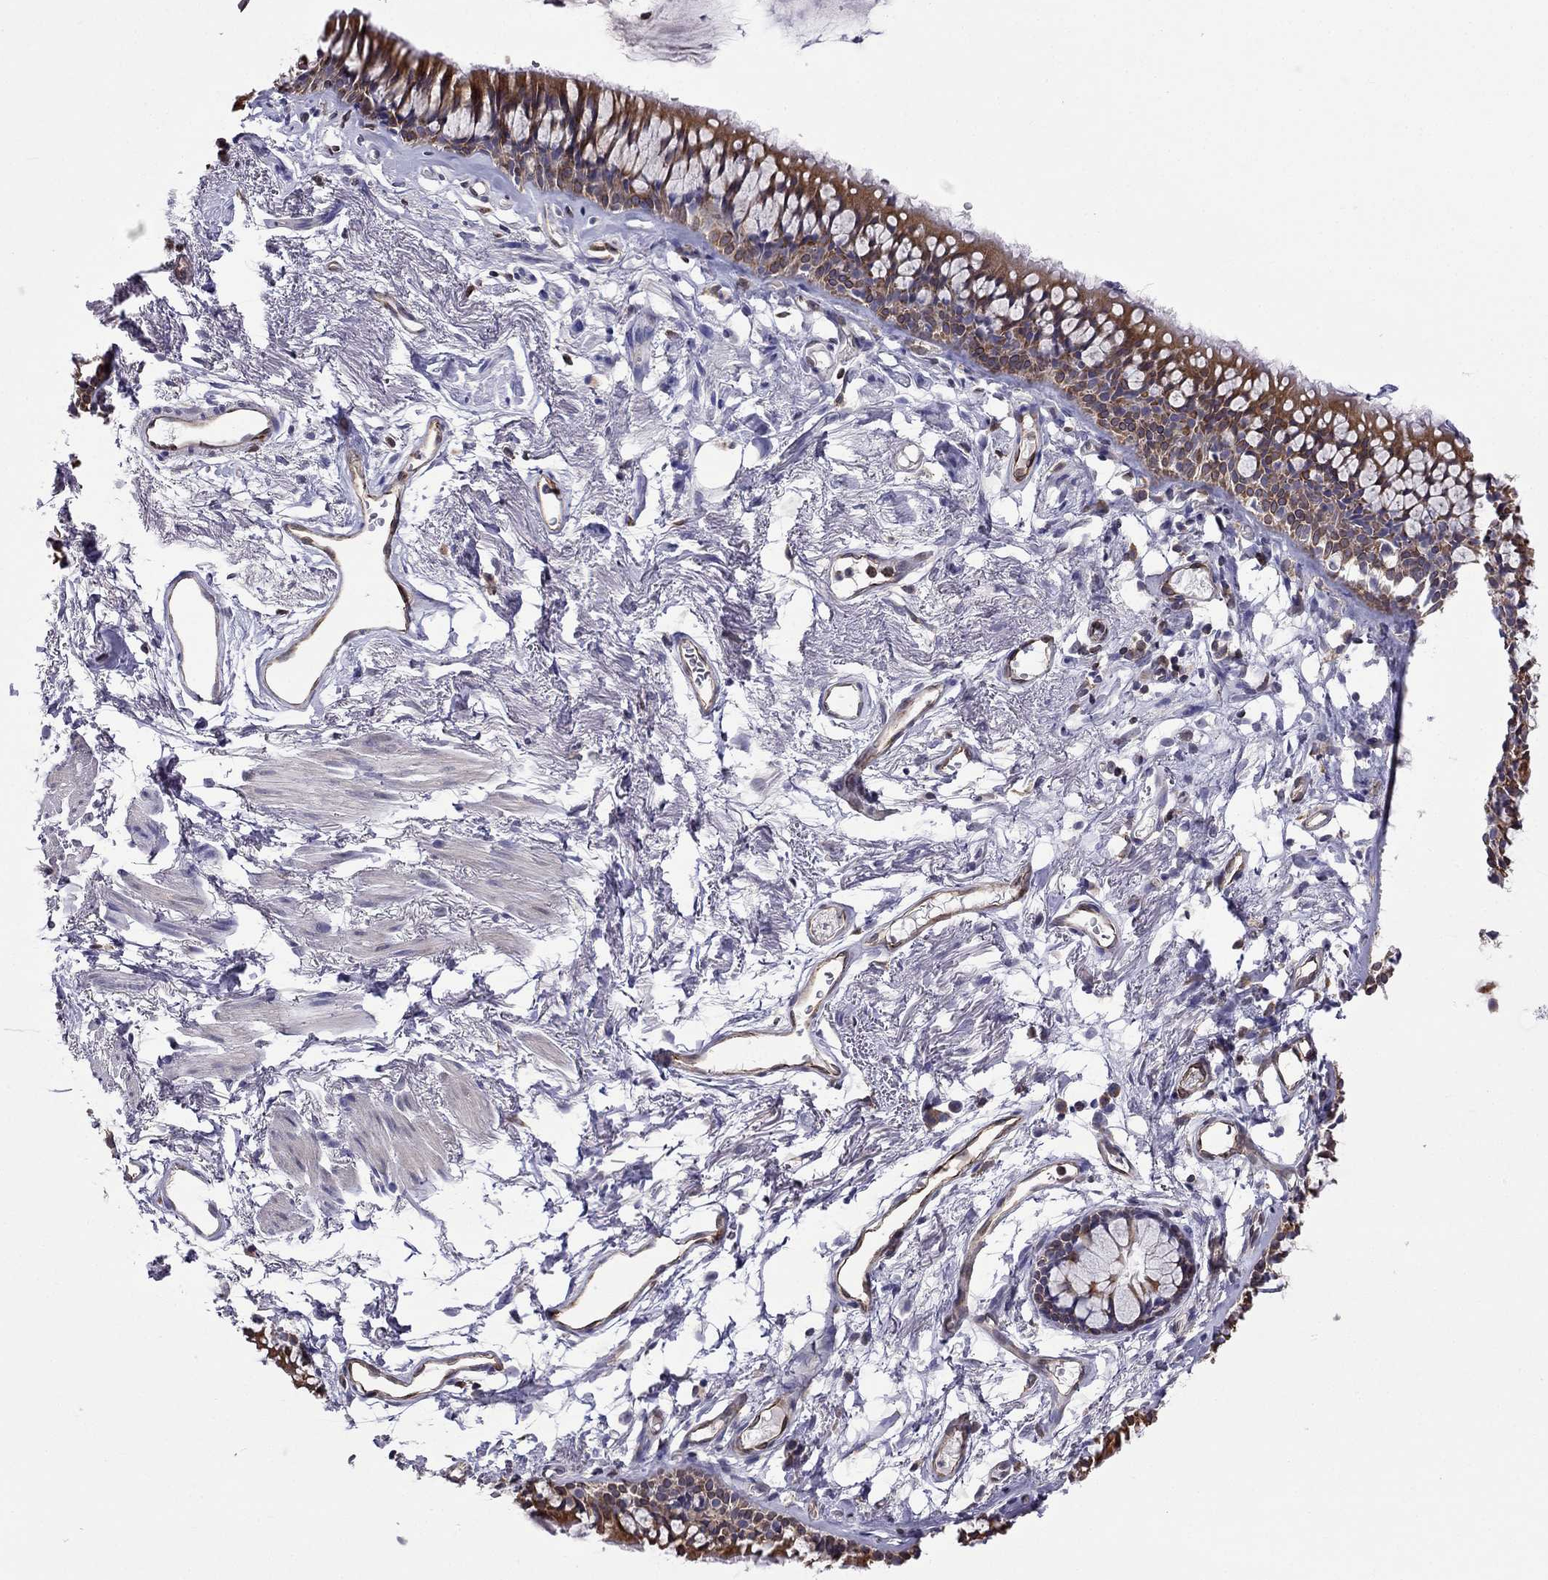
{"staining": {"intensity": "negative", "quantity": "none", "location": "none"}, "tissue": "adipose tissue", "cell_type": "Adipocytes", "image_type": "normal", "snomed": [{"axis": "morphology", "description": "Normal tissue, NOS"}, {"axis": "topography", "description": "Cartilage tissue"}, {"axis": "topography", "description": "Bronchus"}], "caption": "DAB immunohistochemical staining of unremarkable human adipose tissue demonstrates no significant positivity in adipocytes. (Immunohistochemistry, brightfield microscopy, high magnification).", "gene": "GNAL", "patient": {"sex": "female", "age": 79}}